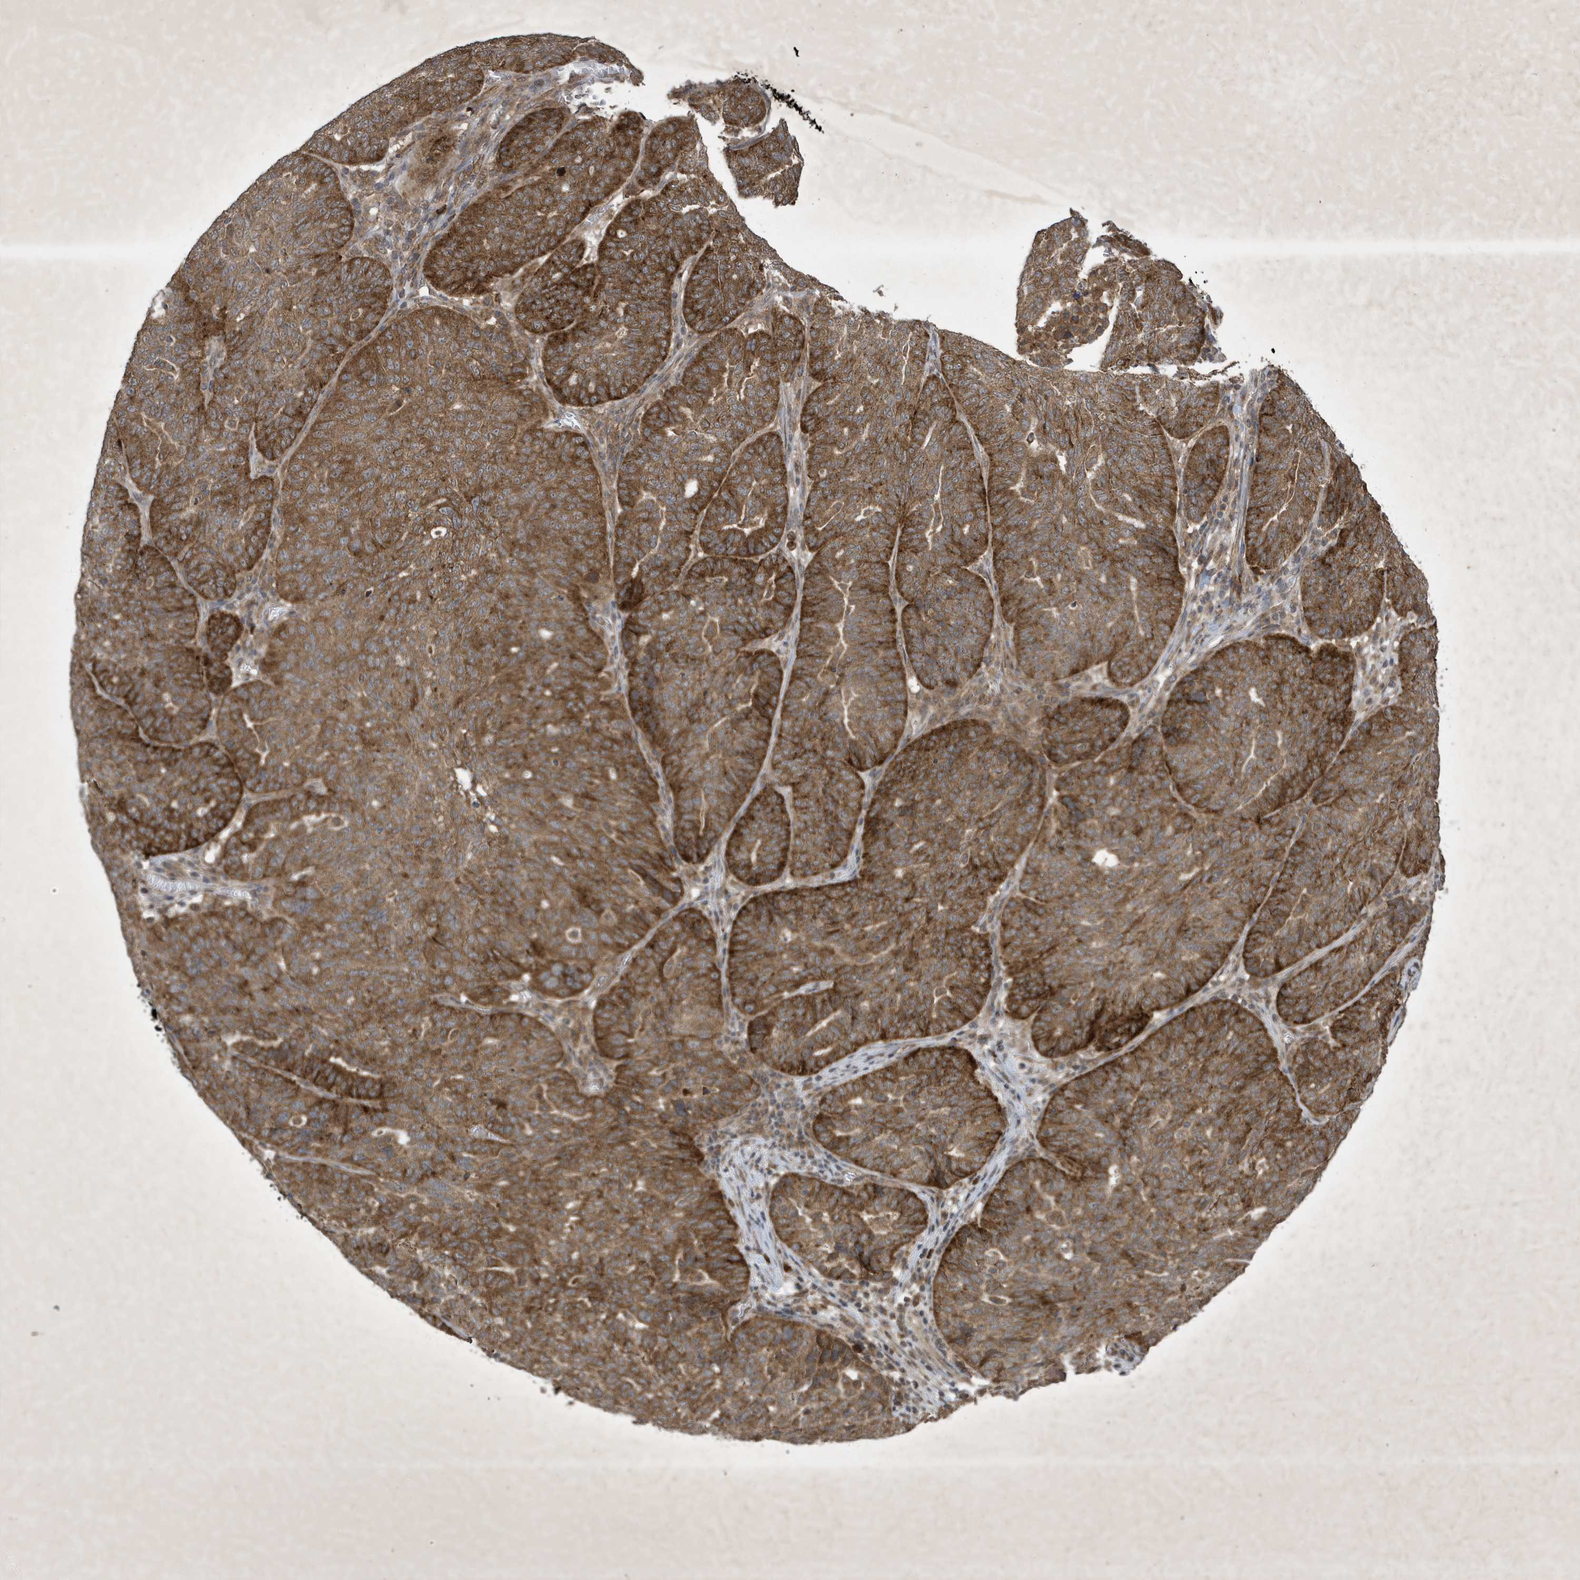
{"staining": {"intensity": "strong", "quantity": ">75%", "location": "cytoplasmic/membranous"}, "tissue": "ovarian cancer", "cell_type": "Tumor cells", "image_type": "cancer", "snomed": [{"axis": "morphology", "description": "Cystadenocarcinoma, serous, NOS"}, {"axis": "topography", "description": "Ovary"}], "caption": "Protein staining shows strong cytoplasmic/membranous expression in approximately >75% of tumor cells in ovarian cancer (serous cystadenocarcinoma).", "gene": "STX10", "patient": {"sex": "female", "age": 59}}